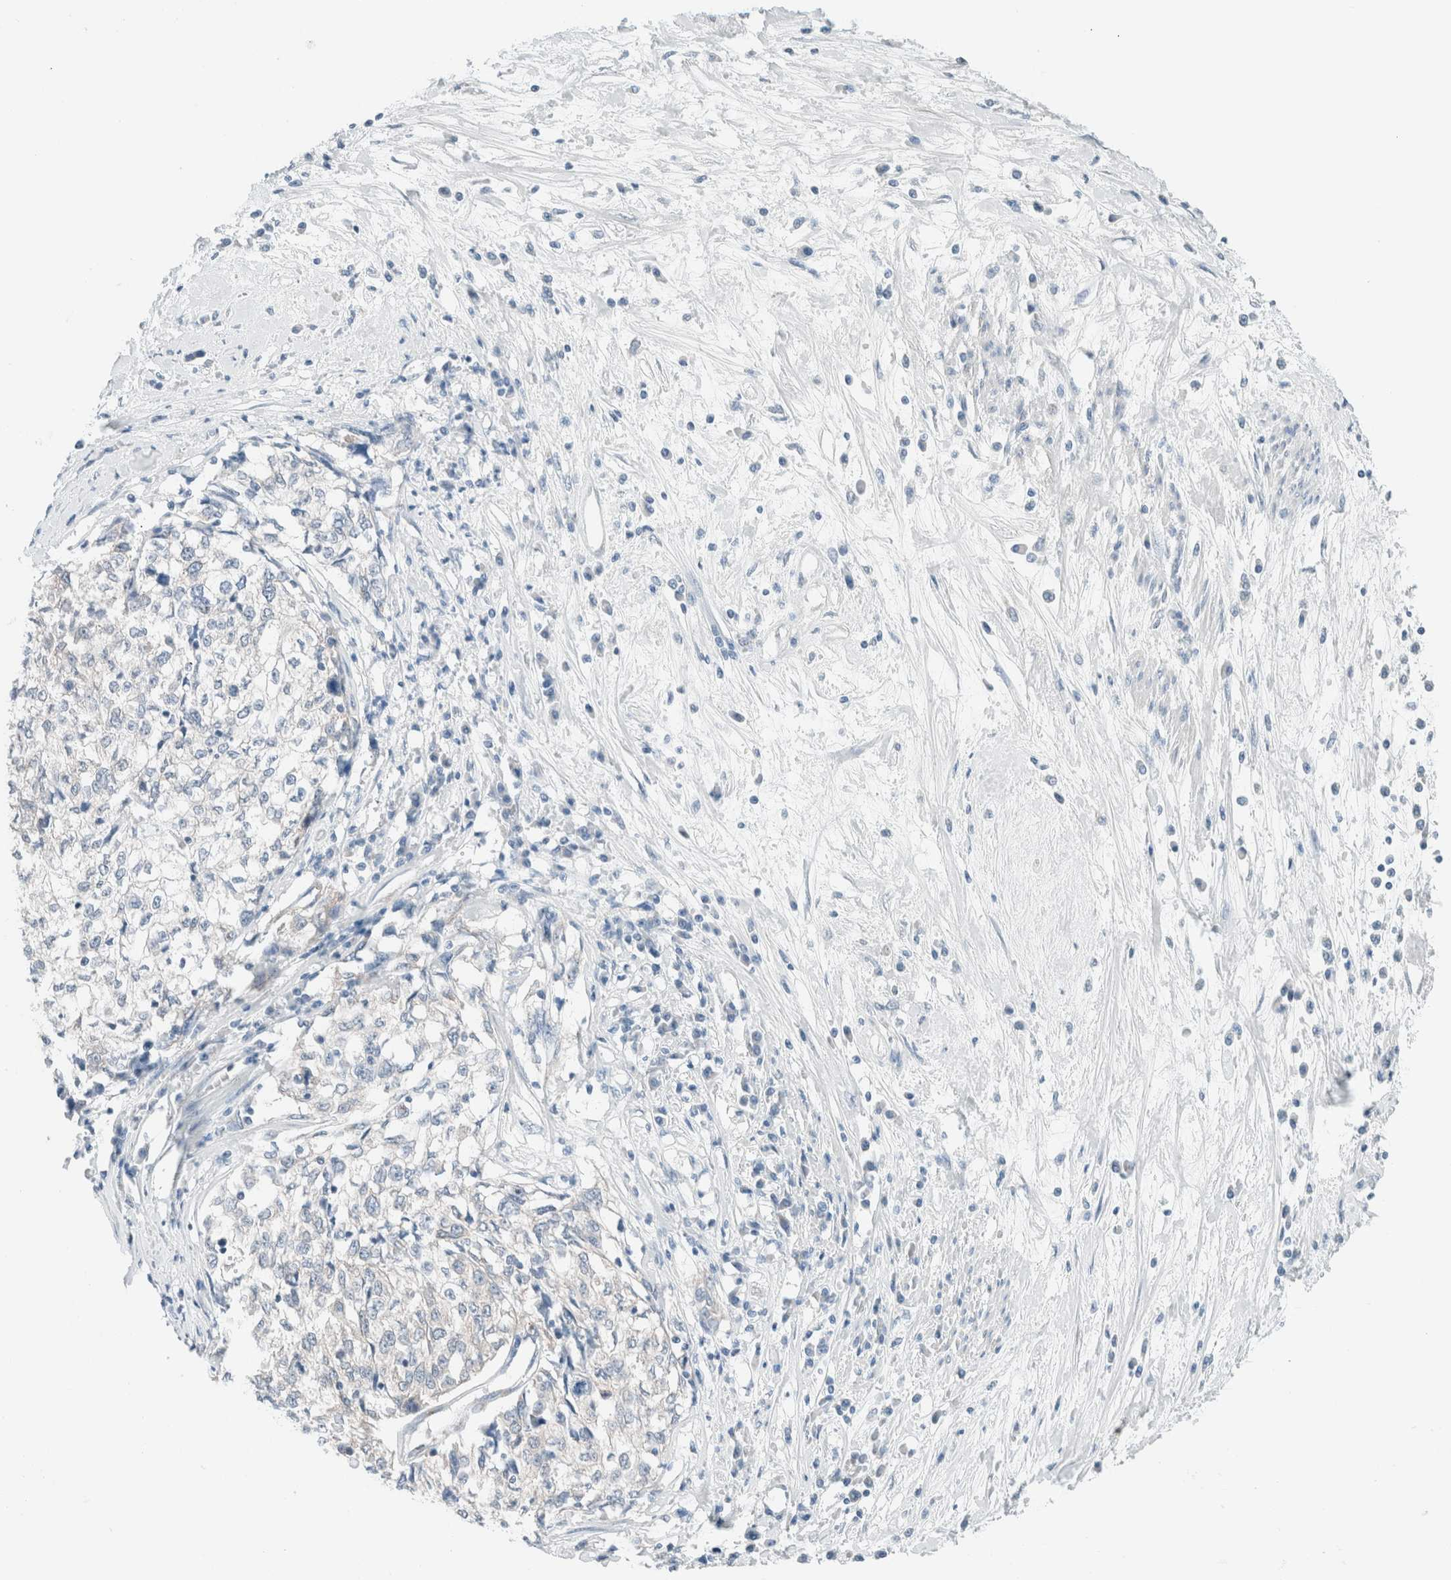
{"staining": {"intensity": "negative", "quantity": "none", "location": "none"}, "tissue": "cervical cancer", "cell_type": "Tumor cells", "image_type": "cancer", "snomed": [{"axis": "morphology", "description": "Squamous cell carcinoma, NOS"}, {"axis": "topography", "description": "Cervix"}], "caption": "Immunohistochemical staining of cervical squamous cell carcinoma displays no significant expression in tumor cells. Brightfield microscopy of IHC stained with DAB (3,3'-diaminobenzidine) (brown) and hematoxylin (blue), captured at high magnification.", "gene": "CASC3", "patient": {"sex": "female", "age": 57}}